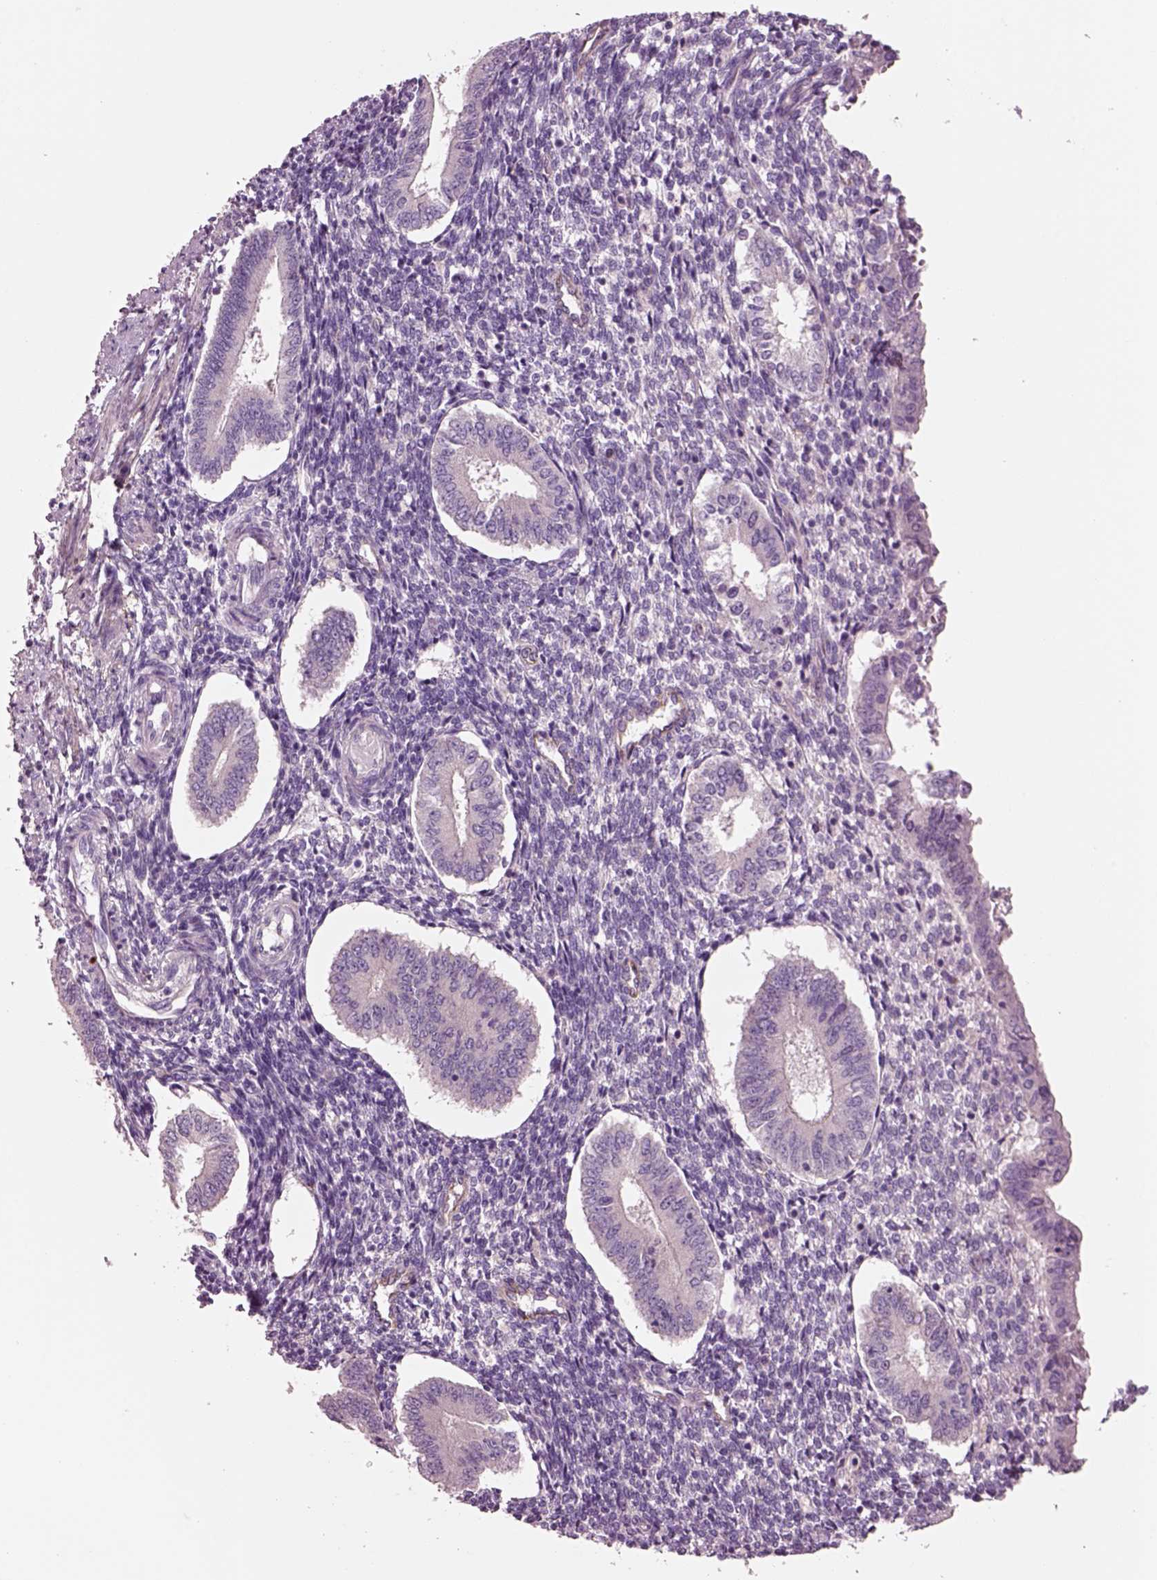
{"staining": {"intensity": "negative", "quantity": "none", "location": "none"}, "tissue": "endometrium", "cell_type": "Cells in endometrial stroma", "image_type": "normal", "snomed": [{"axis": "morphology", "description": "Normal tissue, NOS"}, {"axis": "topography", "description": "Endometrium"}], "caption": "Immunohistochemical staining of benign endometrium demonstrates no significant staining in cells in endometrial stroma. (DAB immunohistochemistry visualized using brightfield microscopy, high magnification).", "gene": "PLPP7", "patient": {"sex": "female", "age": 40}}